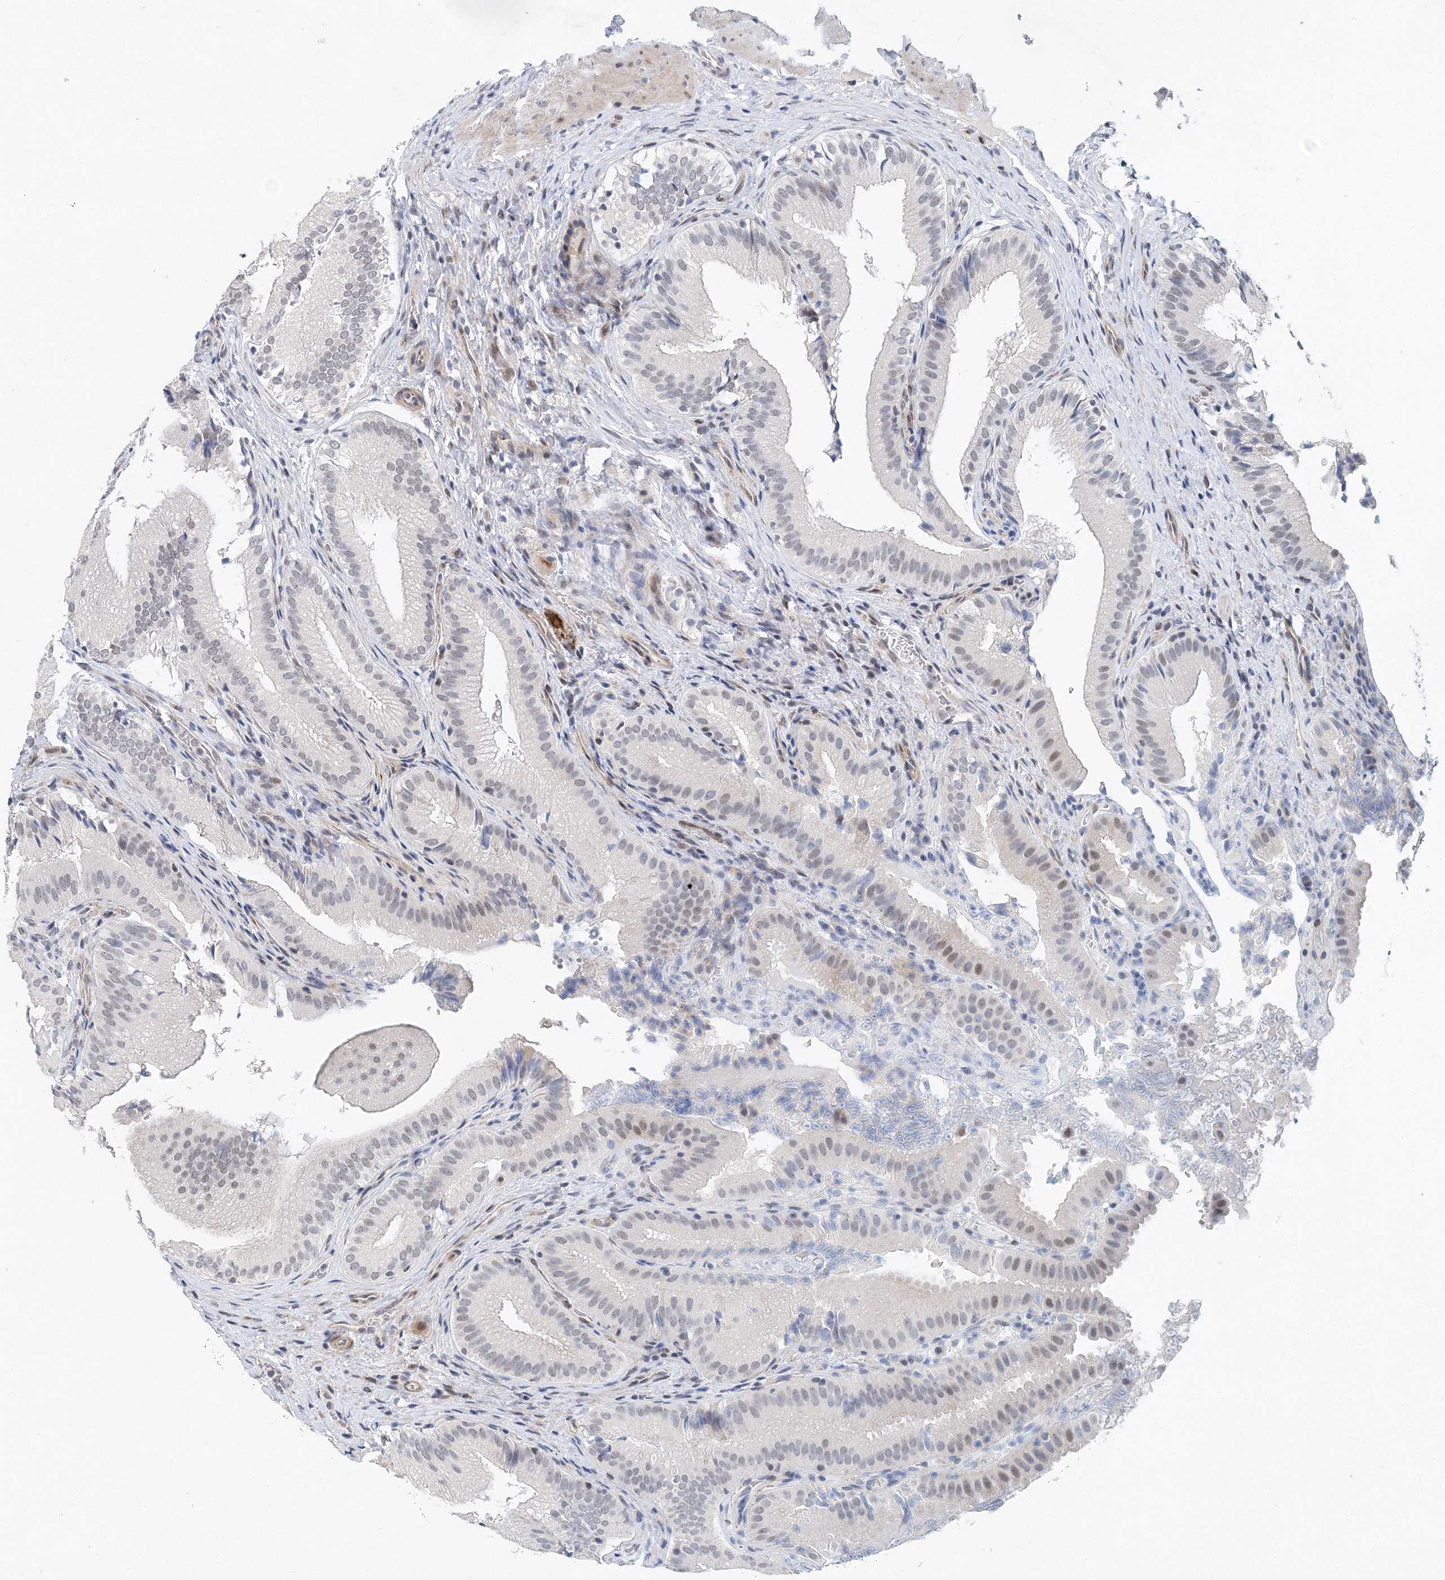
{"staining": {"intensity": "moderate", "quantity": "<25%", "location": "nuclear"}, "tissue": "gallbladder", "cell_type": "Glandular cells", "image_type": "normal", "snomed": [{"axis": "morphology", "description": "Normal tissue, NOS"}, {"axis": "topography", "description": "Gallbladder"}], "caption": "The histopathology image reveals immunohistochemical staining of benign gallbladder. There is moderate nuclear staining is identified in approximately <25% of glandular cells.", "gene": "UIMC1", "patient": {"sex": "female", "age": 30}}